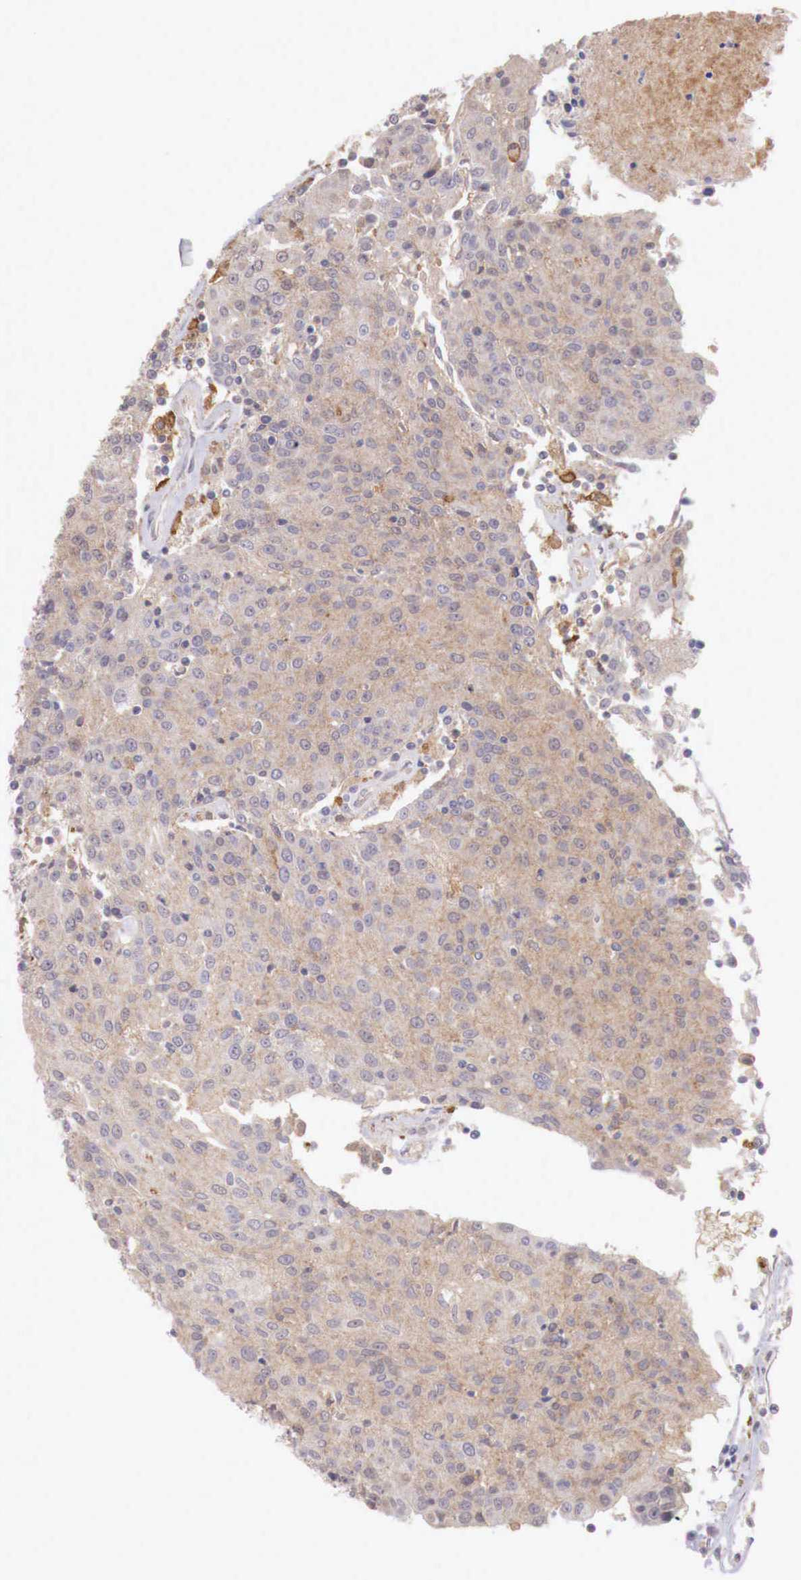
{"staining": {"intensity": "weak", "quantity": "25%-75%", "location": "cytoplasmic/membranous"}, "tissue": "urothelial cancer", "cell_type": "Tumor cells", "image_type": "cancer", "snomed": [{"axis": "morphology", "description": "Urothelial carcinoma, High grade"}, {"axis": "topography", "description": "Urinary bladder"}], "caption": "Immunohistochemistry (DAB) staining of human high-grade urothelial carcinoma reveals weak cytoplasmic/membranous protein staining in about 25%-75% of tumor cells.", "gene": "CHRDL1", "patient": {"sex": "female", "age": 85}}